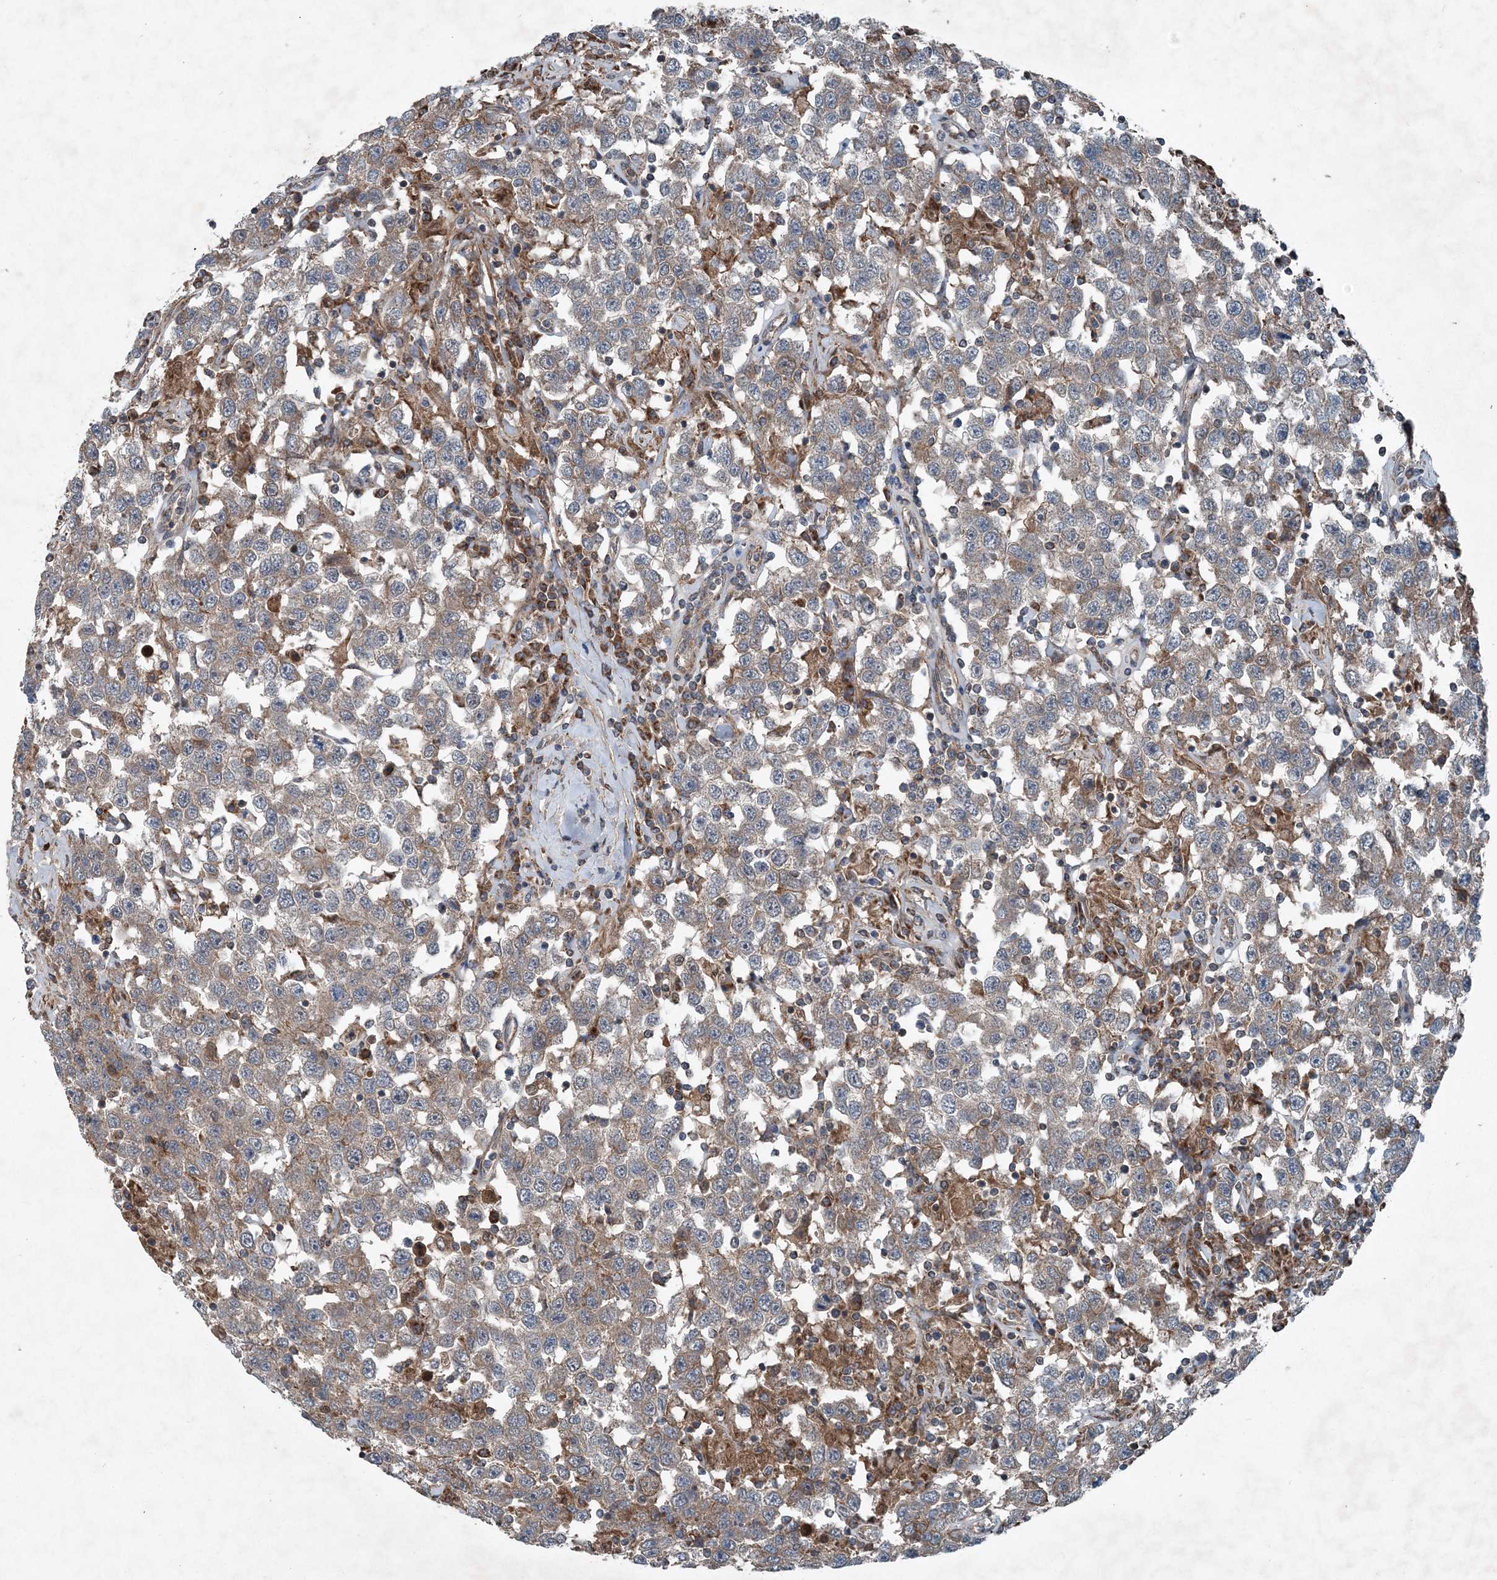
{"staining": {"intensity": "weak", "quantity": "25%-75%", "location": "cytoplasmic/membranous"}, "tissue": "testis cancer", "cell_type": "Tumor cells", "image_type": "cancer", "snomed": [{"axis": "morphology", "description": "Seminoma, NOS"}, {"axis": "topography", "description": "Testis"}], "caption": "Protein expression analysis of human seminoma (testis) reveals weak cytoplasmic/membranous staining in about 25%-75% of tumor cells.", "gene": "NDUFA2", "patient": {"sex": "male", "age": 41}}